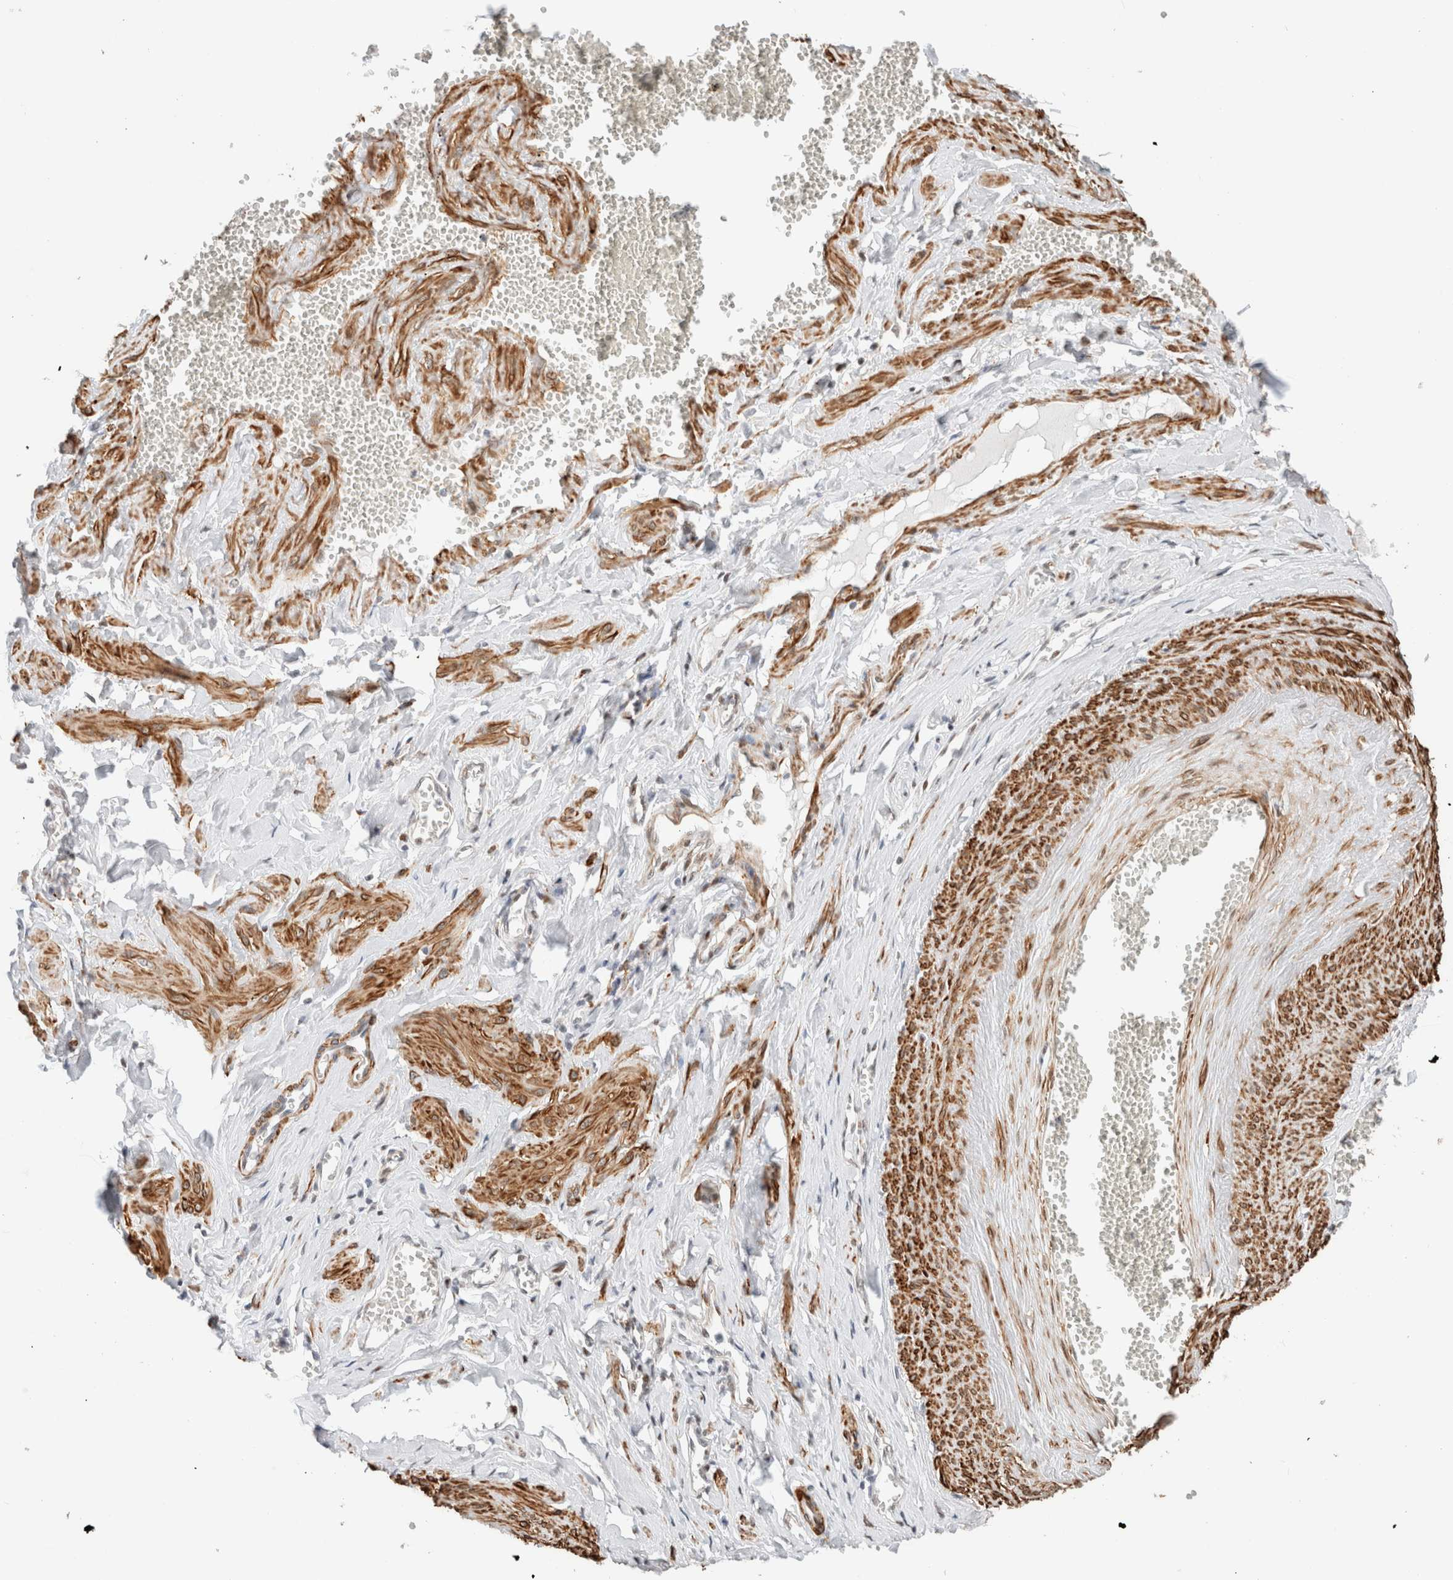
{"staining": {"intensity": "moderate", "quantity": "25%-75%", "location": "nuclear"}, "tissue": "adipose tissue", "cell_type": "Adipocytes", "image_type": "normal", "snomed": [{"axis": "morphology", "description": "Normal tissue, NOS"}, {"axis": "topography", "description": "Vascular tissue"}, {"axis": "topography", "description": "Fallopian tube"}, {"axis": "topography", "description": "Ovary"}], "caption": "High-power microscopy captured an immunohistochemistry (IHC) micrograph of normal adipose tissue, revealing moderate nuclear positivity in about 25%-75% of adipocytes.", "gene": "ID3", "patient": {"sex": "female", "age": 67}}